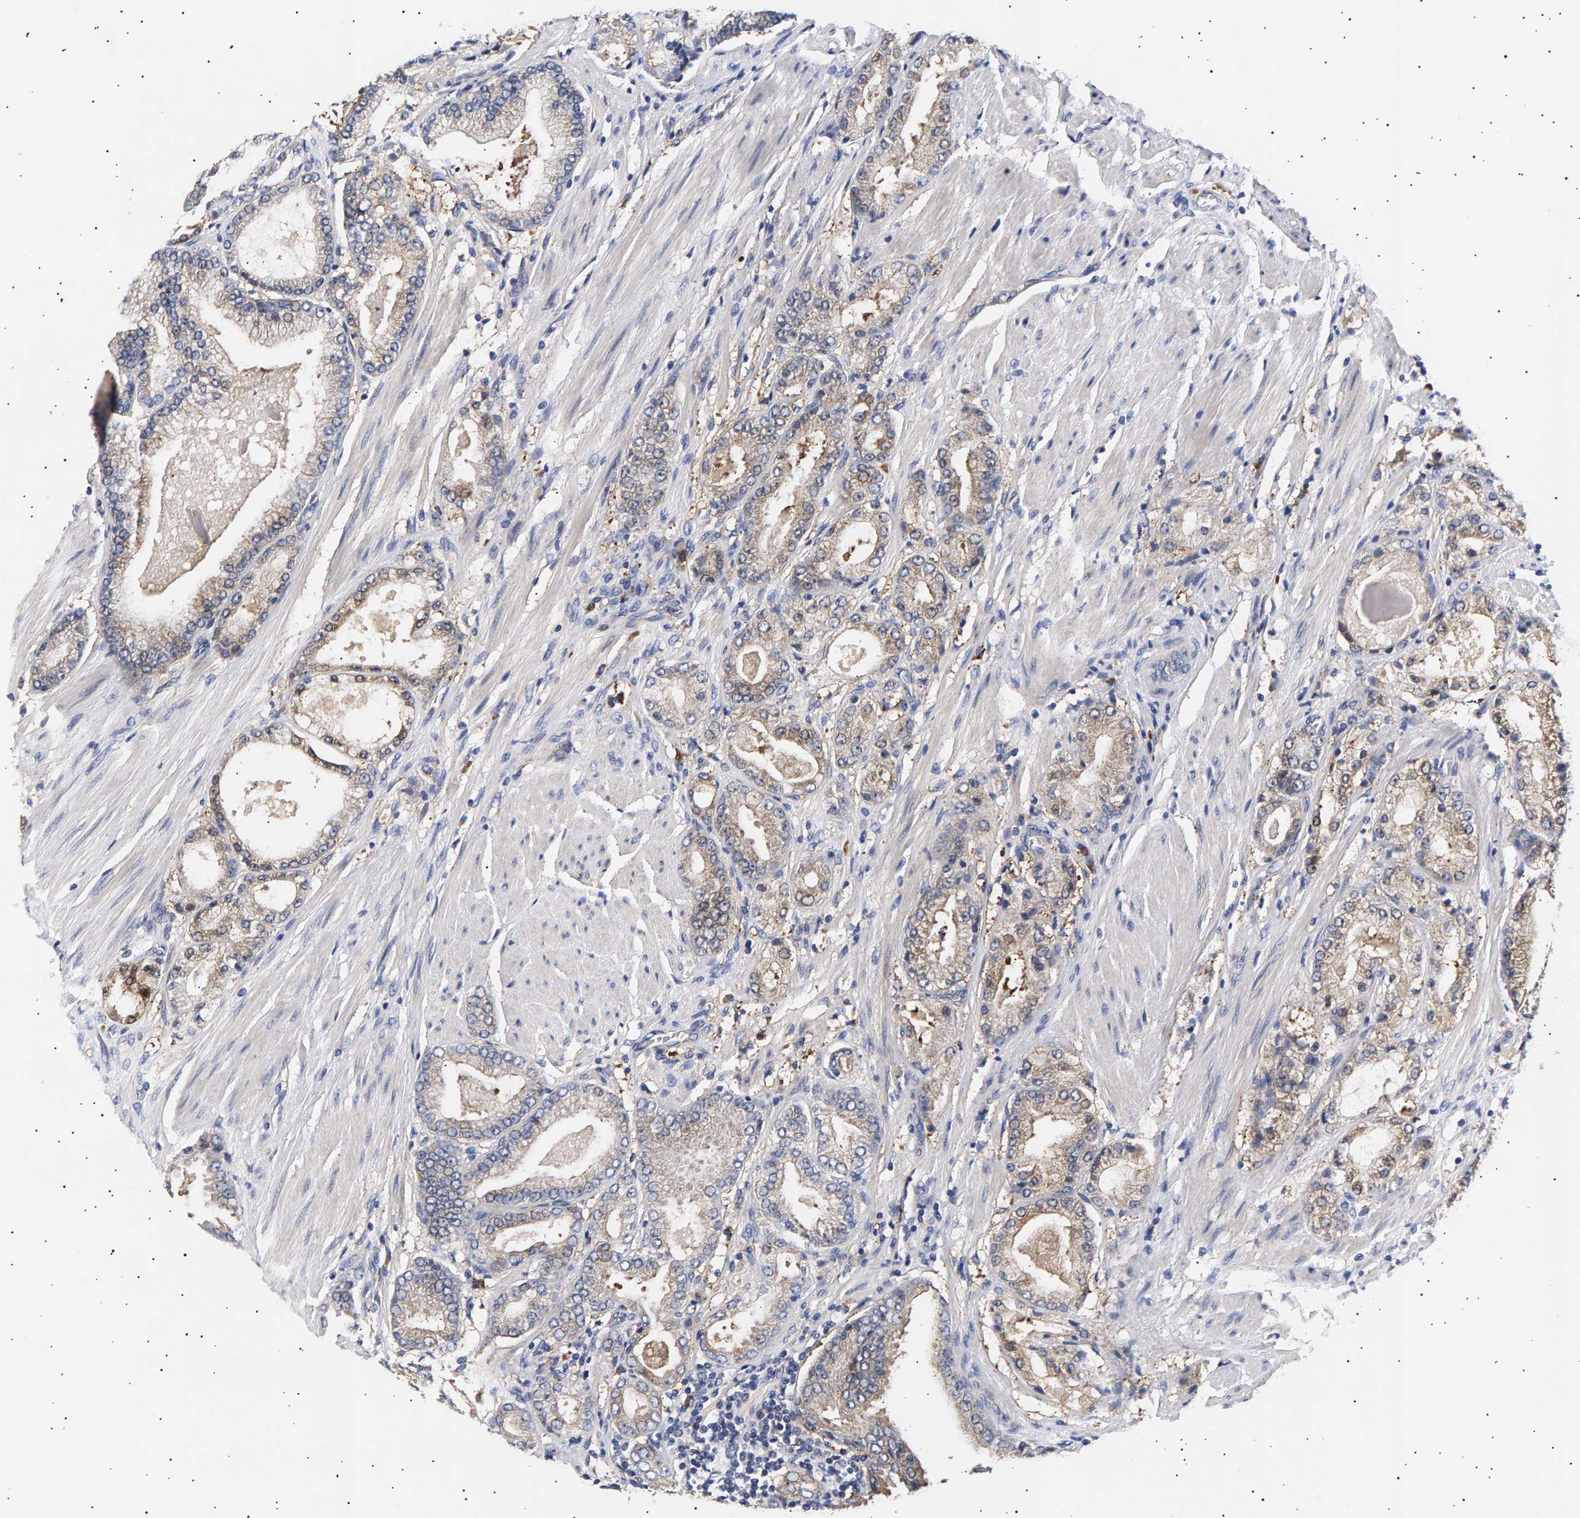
{"staining": {"intensity": "weak", "quantity": "<25%", "location": "cytoplasmic/membranous"}, "tissue": "prostate cancer", "cell_type": "Tumor cells", "image_type": "cancer", "snomed": [{"axis": "morphology", "description": "Adenocarcinoma, High grade"}, {"axis": "topography", "description": "Prostate"}], "caption": "Tumor cells show no significant protein positivity in adenocarcinoma (high-grade) (prostate).", "gene": "ANKRD40", "patient": {"sex": "male", "age": 50}}